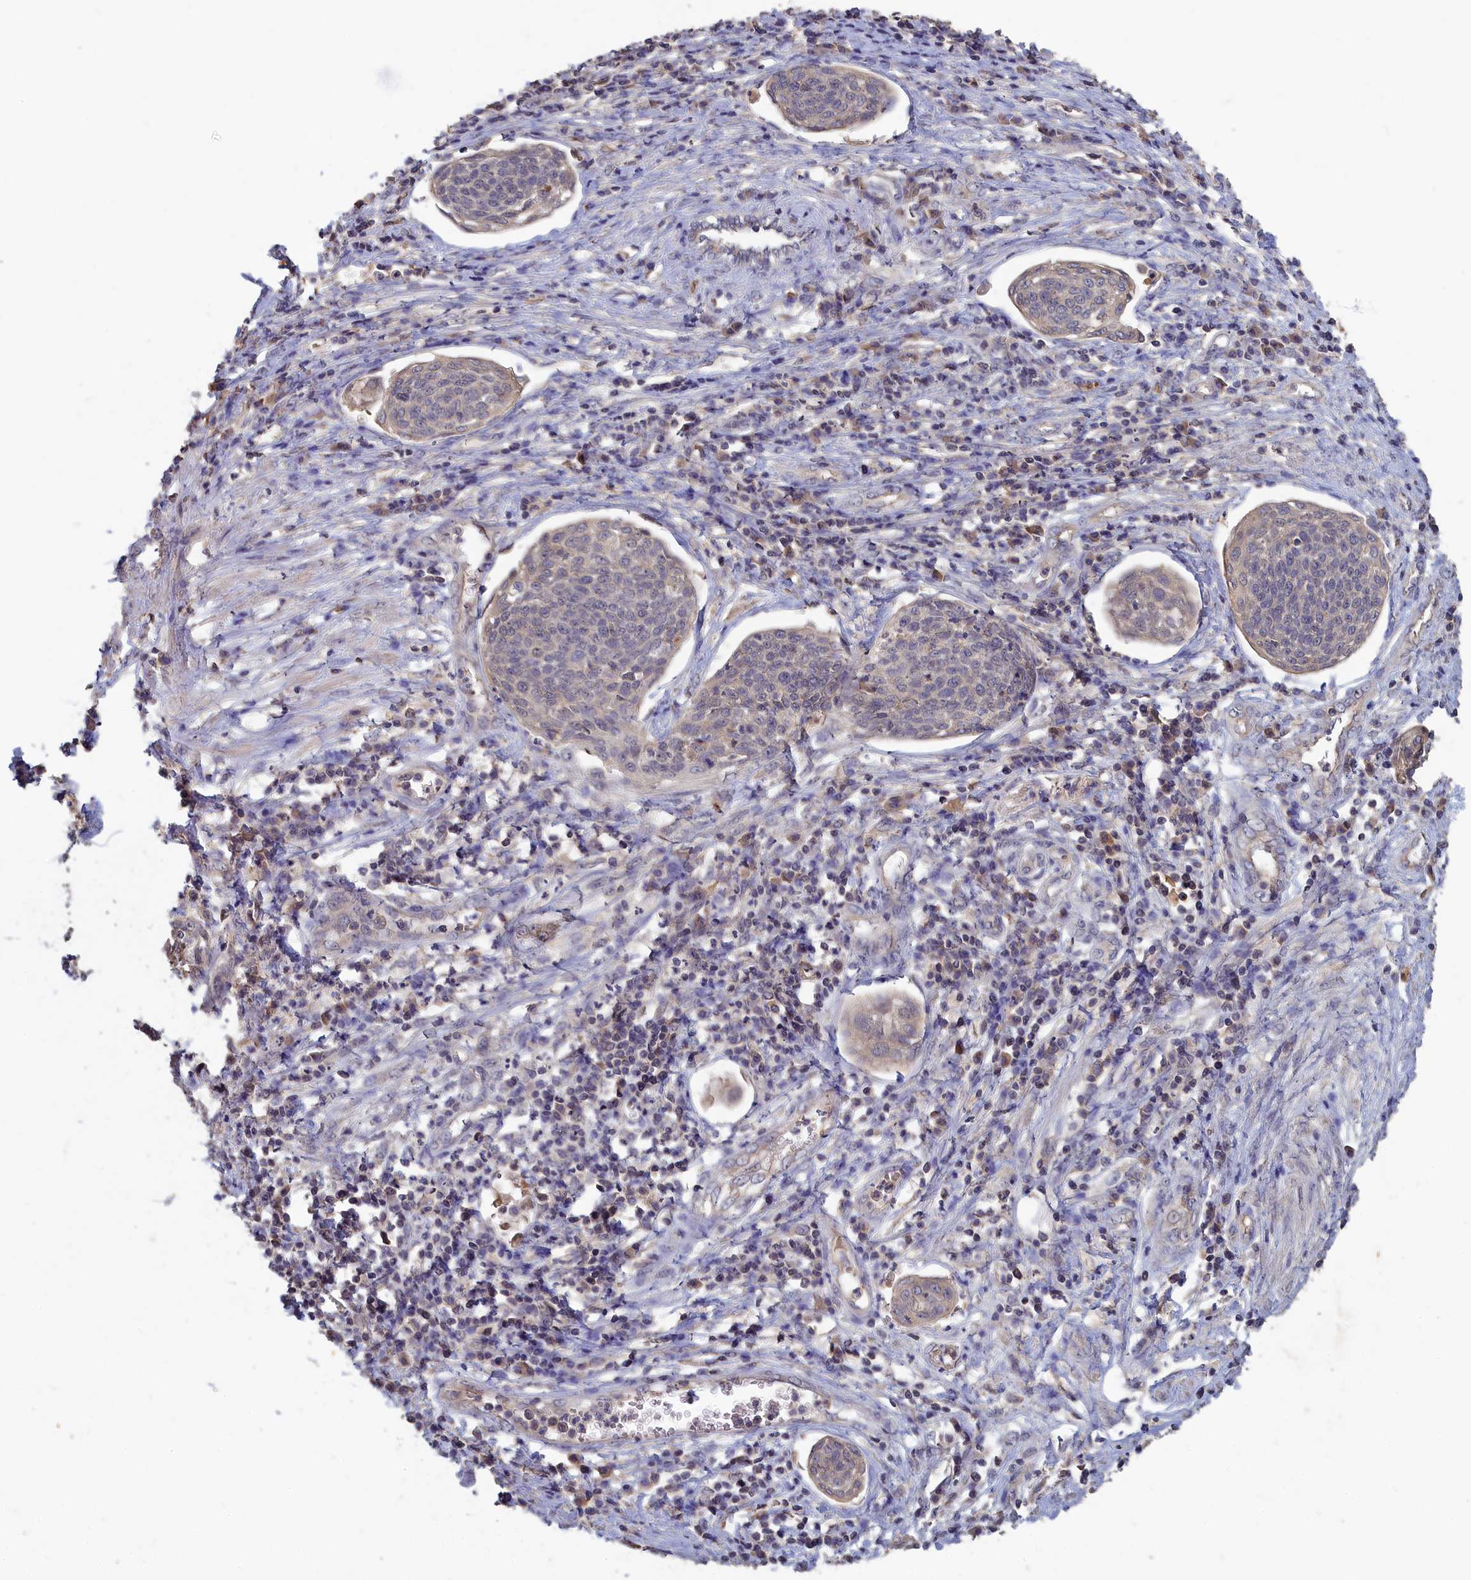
{"staining": {"intensity": "negative", "quantity": "none", "location": "none"}, "tissue": "cervical cancer", "cell_type": "Tumor cells", "image_type": "cancer", "snomed": [{"axis": "morphology", "description": "Squamous cell carcinoma, NOS"}, {"axis": "topography", "description": "Cervix"}], "caption": "An image of human cervical cancer is negative for staining in tumor cells.", "gene": "CELF5", "patient": {"sex": "female", "age": 34}}